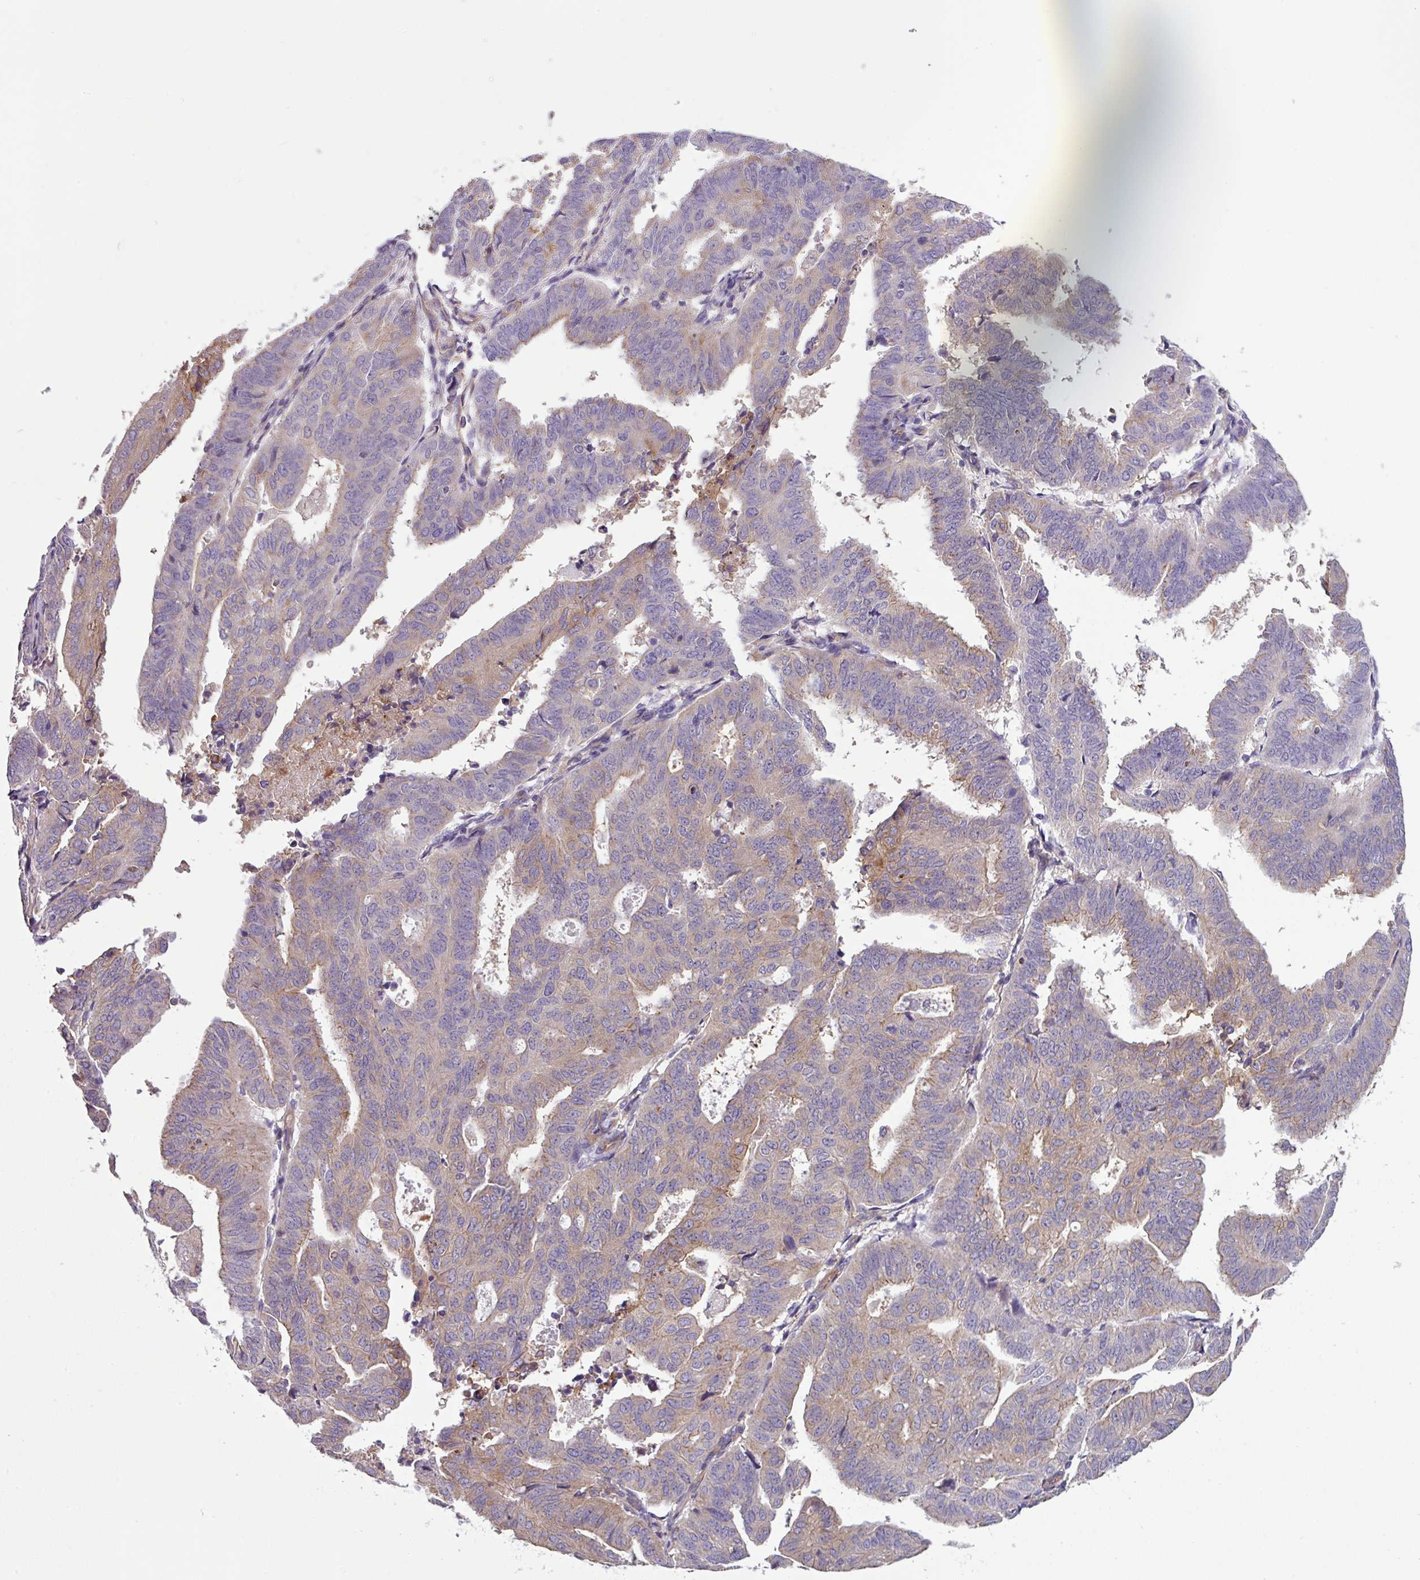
{"staining": {"intensity": "weak", "quantity": "<25%", "location": "cytoplasmic/membranous"}, "tissue": "endometrial cancer", "cell_type": "Tumor cells", "image_type": "cancer", "snomed": [{"axis": "morphology", "description": "Adenocarcinoma, NOS"}, {"axis": "topography", "description": "Uterus"}], "caption": "Image shows no protein staining in tumor cells of endometrial cancer (adenocarcinoma) tissue. (DAB (3,3'-diaminobenzidine) immunohistochemistry (IHC) visualized using brightfield microscopy, high magnification).", "gene": "SLC23A2", "patient": {"sex": "female", "age": 77}}